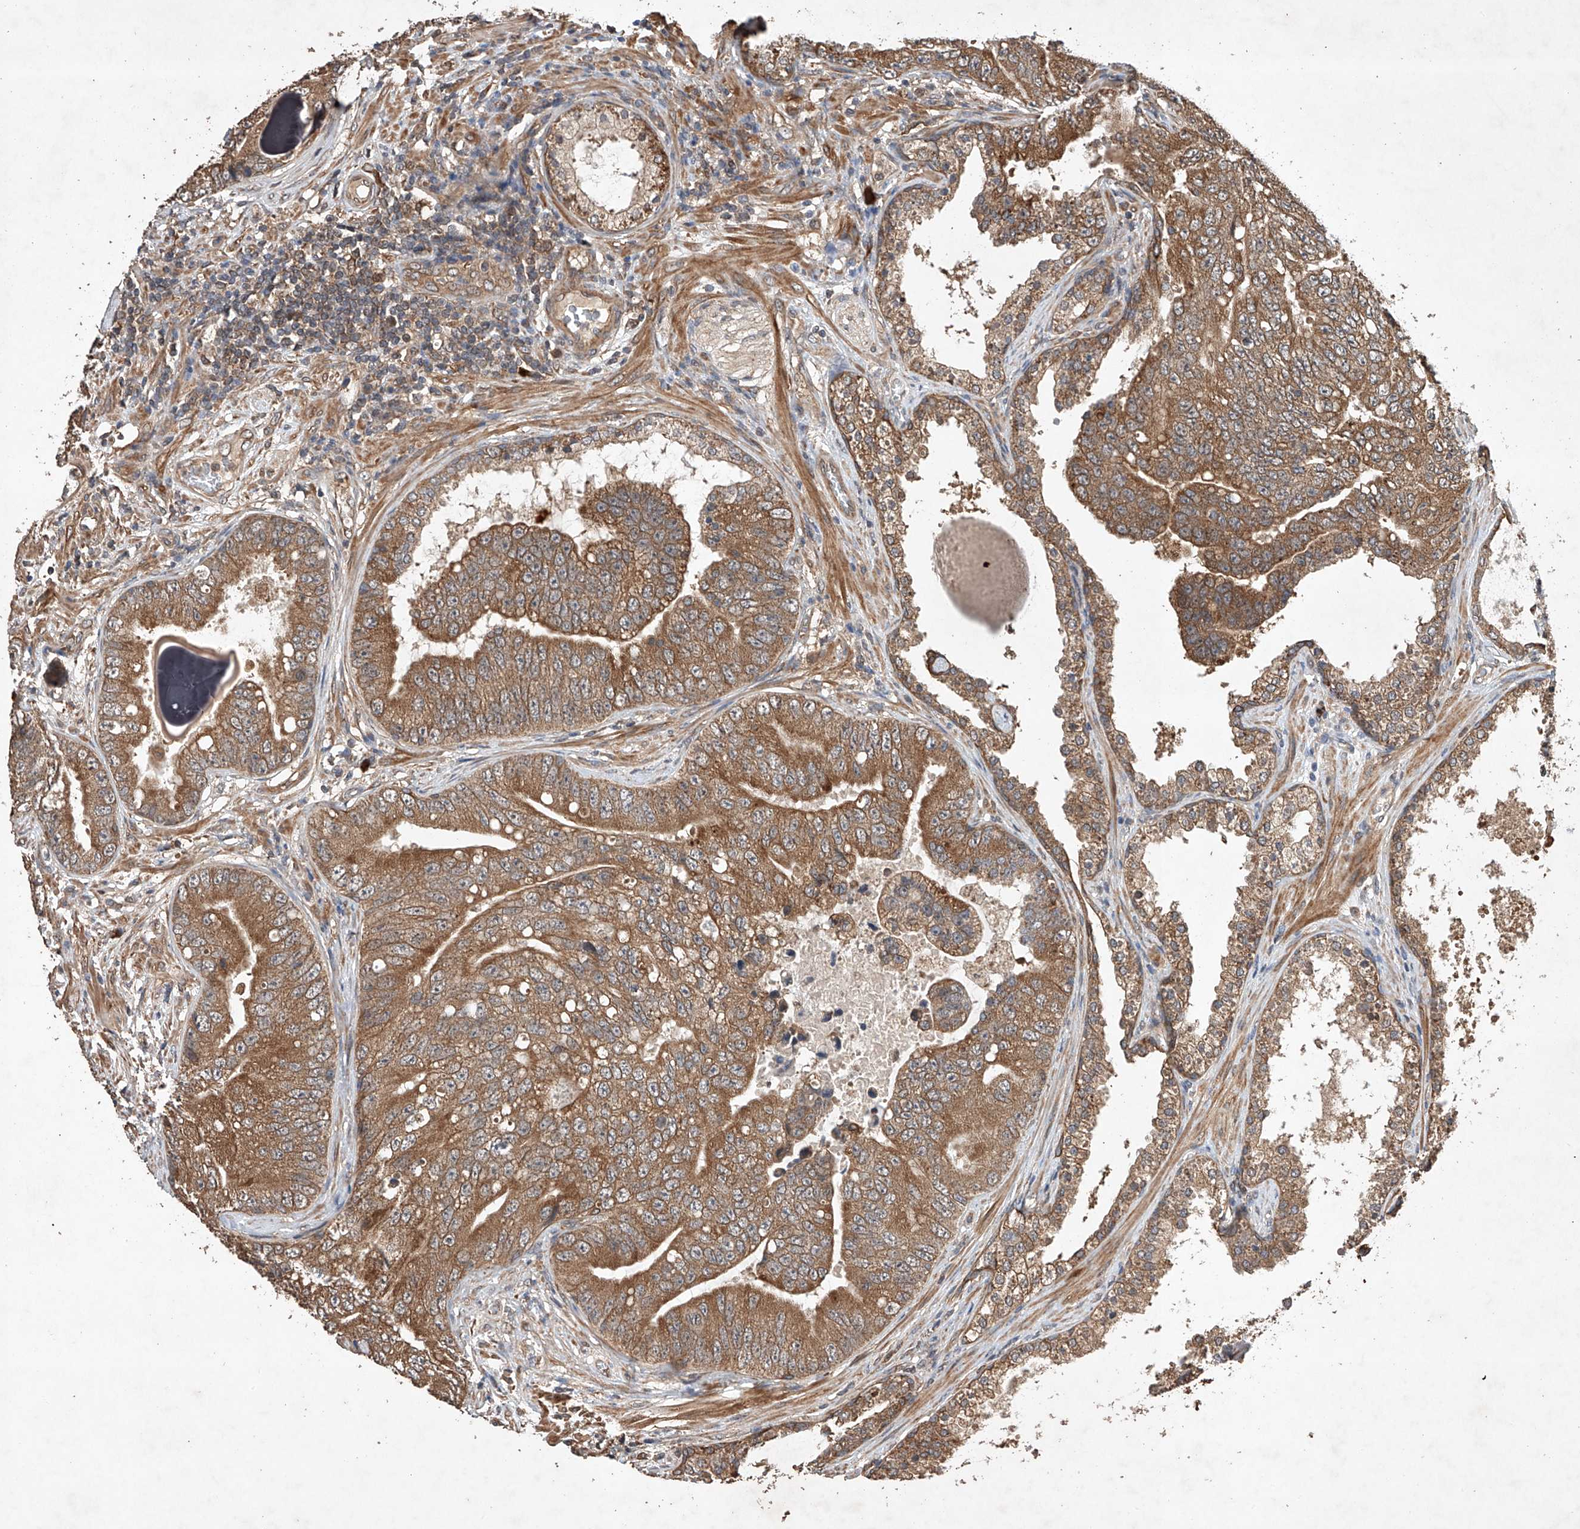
{"staining": {"intensity": "moderate", "quantity": ">75%", "location": "cytoplasmic/membranous"}, "tissue": "prostate cancer", "cell_type": "Tumor cells", "image_type": "cancer", "snomed": [{"axis": "morphology", "description": "Adenocarcinoma, High grade"}, {"axis": "topography", "description": "Prostate"}], "caption": "Human adenocarcinoma (high-grade) (prostate) stained for a protein (brown) reveals moderate cytoplasmic/membranous positive staining in about >75% of tumor cells.", "gene": "LURAP1", "patient": {"sex": "male", "age": 70}}